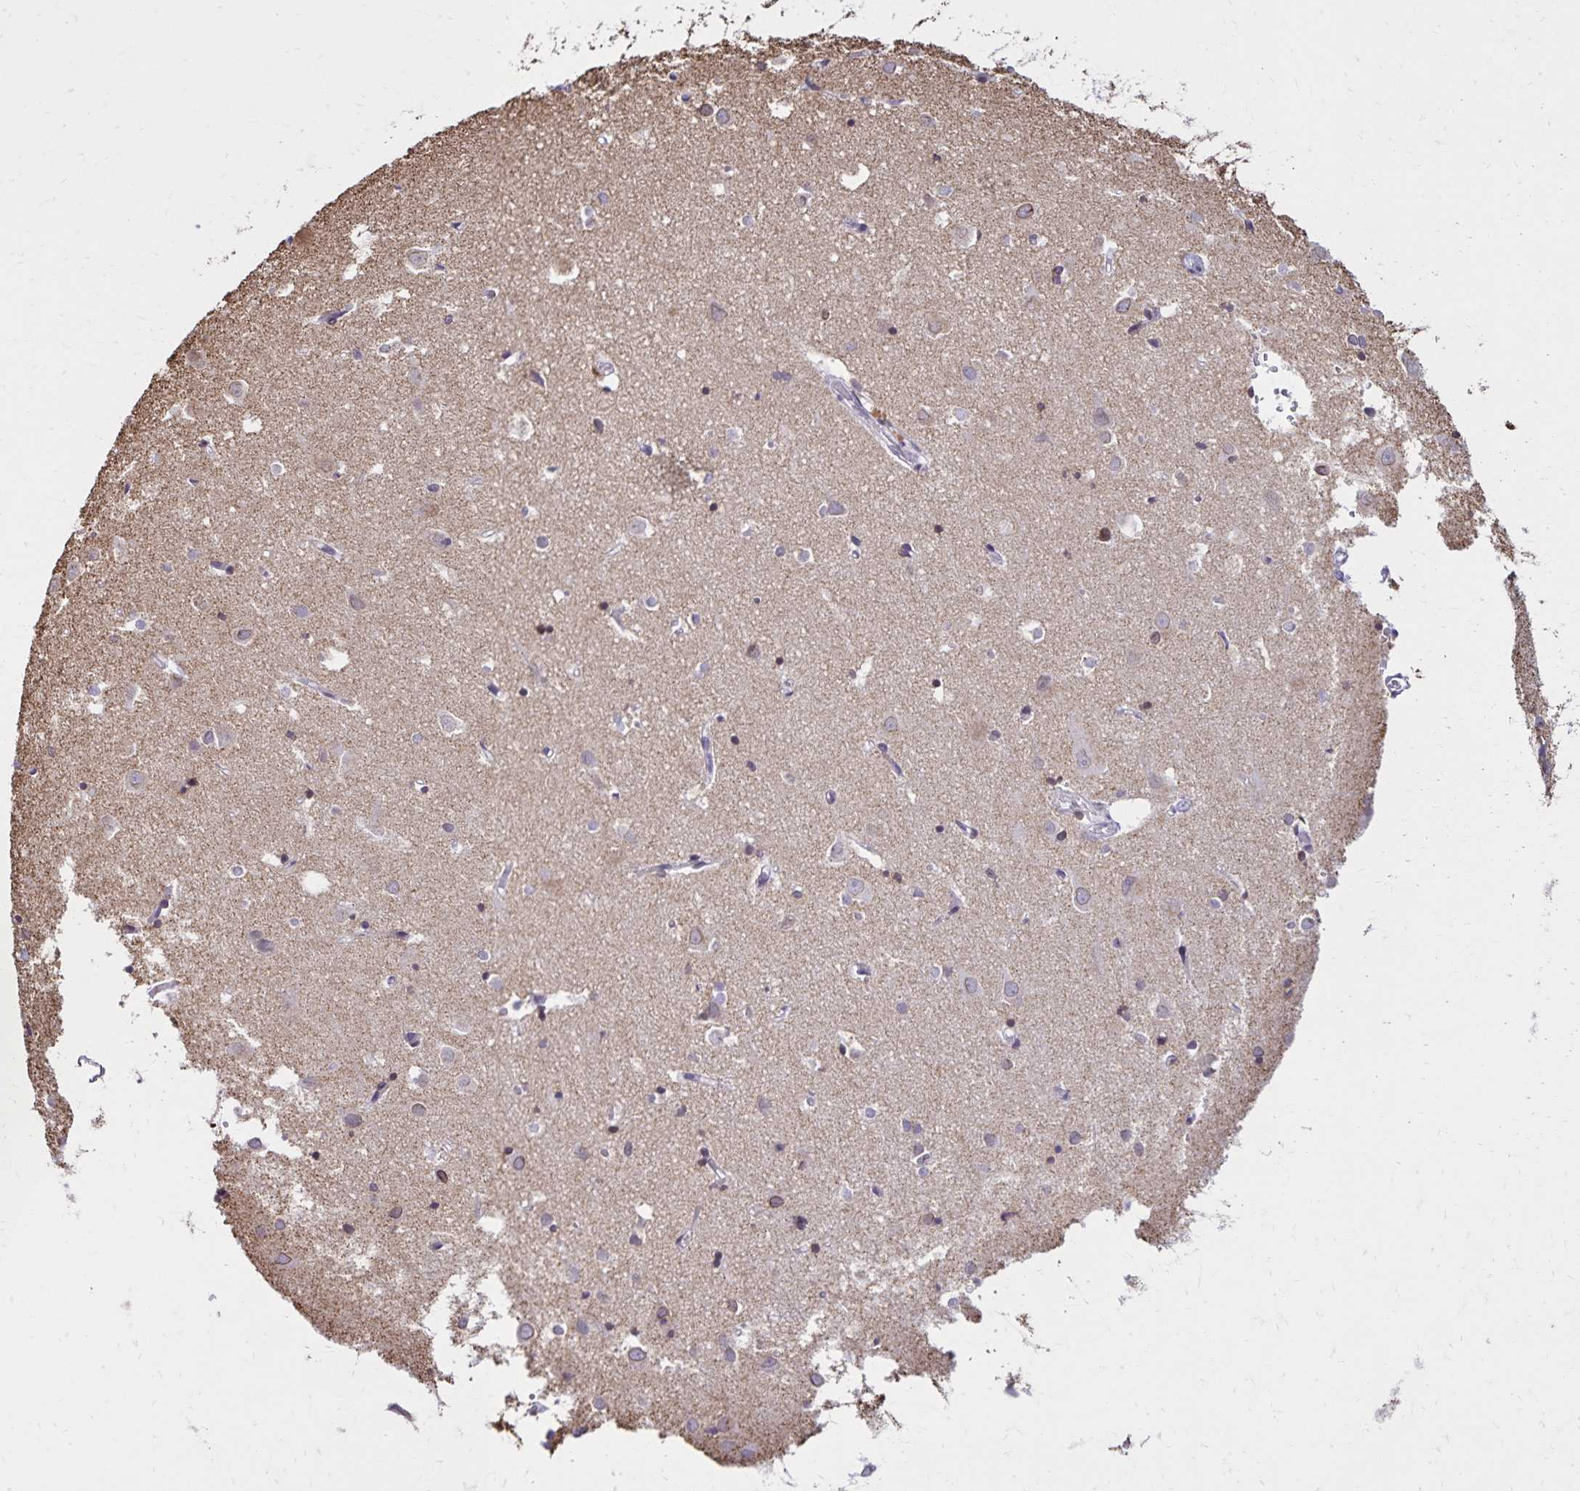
{"staining": {"intensity": "negative", "quantity": "none", "location": "none"}, "tissue": "cerebral cortex", "cell_type": "Endothelial cells", "image_type": "normal", "snomed": [{"axis": "morphology", "description": "Normal tissue, NOS"}, {"axis": "topography", "description": "Cerebral cortex"}], "caption": "This is an immunohistochemistry image of benign human cerebral cortex. There is no expression in endothelial cells.", "gene": "FAM166C", "patient": {"sex": "male", "age": 70}}